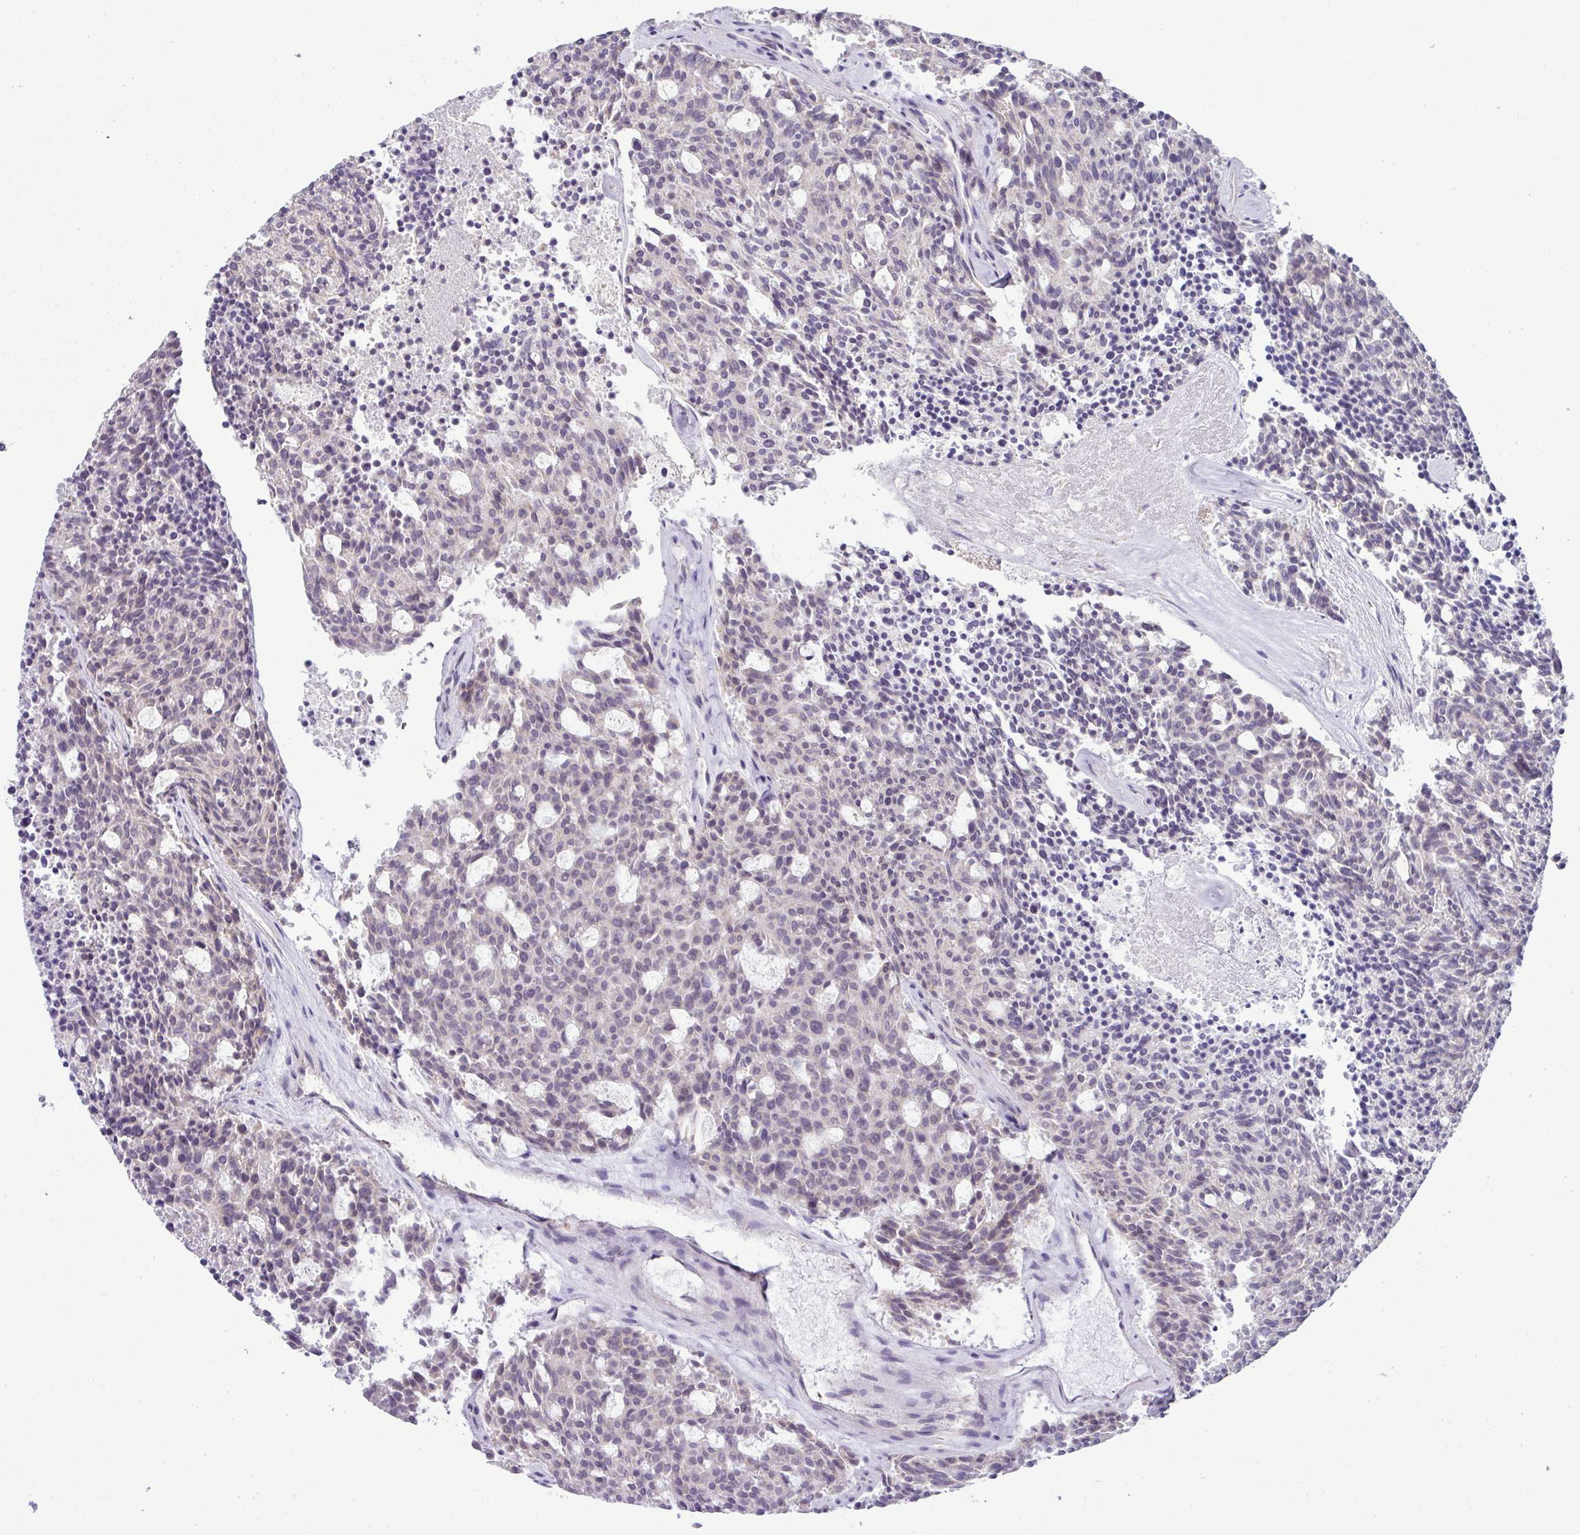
{"staining": {"intensity": "negative", "quantity": "none", "location": "none"}, "tissue": "carcinoid", "cell_type": "Tumor cells", "image_type": "cancer", "snomed": [{"axis": "morphology", "description": "Carcinoid, malignant, NOS"}, {"axis": "topography", "description": "Pancreas"}], "caption": "There is no significant positivity in tumor cells of malignant carcinoid. (Immunohistochemistry (ihc), brightfield microscopy, high magnification).", "gene": "HBEGF", "patient": {"sex": "female", "age": 54}}